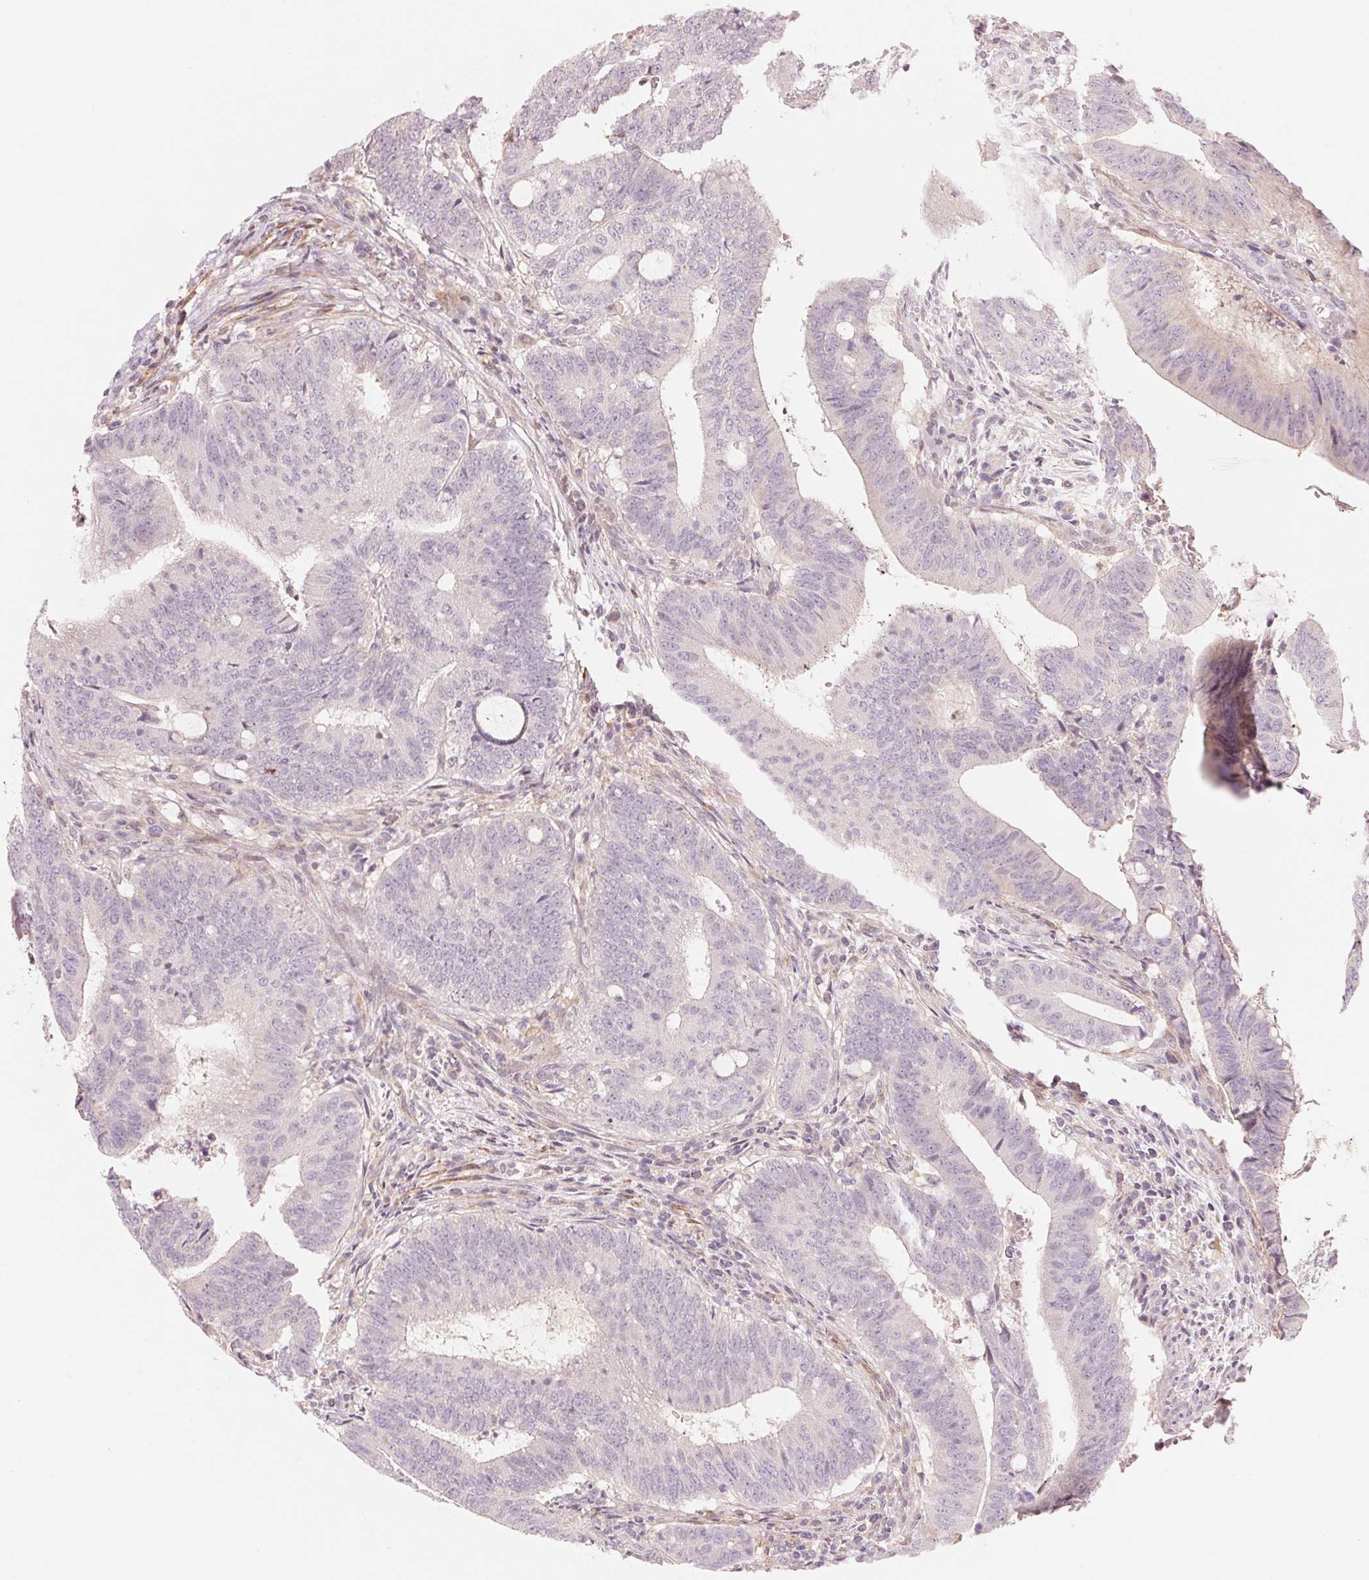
{"staining": {"intensity": "negative", "quantity": "none", "location": "none"}, "tissue": "colorectal cancer", "cell_type": "Tumor cells", "image_type": "cancer", "snomed": [{"axis": "morphology", "description": "Adenocarcinoma, NOS"}, {"axis": "topography", "description": "Colon"}], "caption": "This image is of colorectal adenocarcinoma stained with immunohistochemistry to label a protein in brown with the nuclei are counter-stained blue. There is no staining in tumor cells.", "gene": "SLC17A4", "patient": {"sex": "female", "age": 43}}